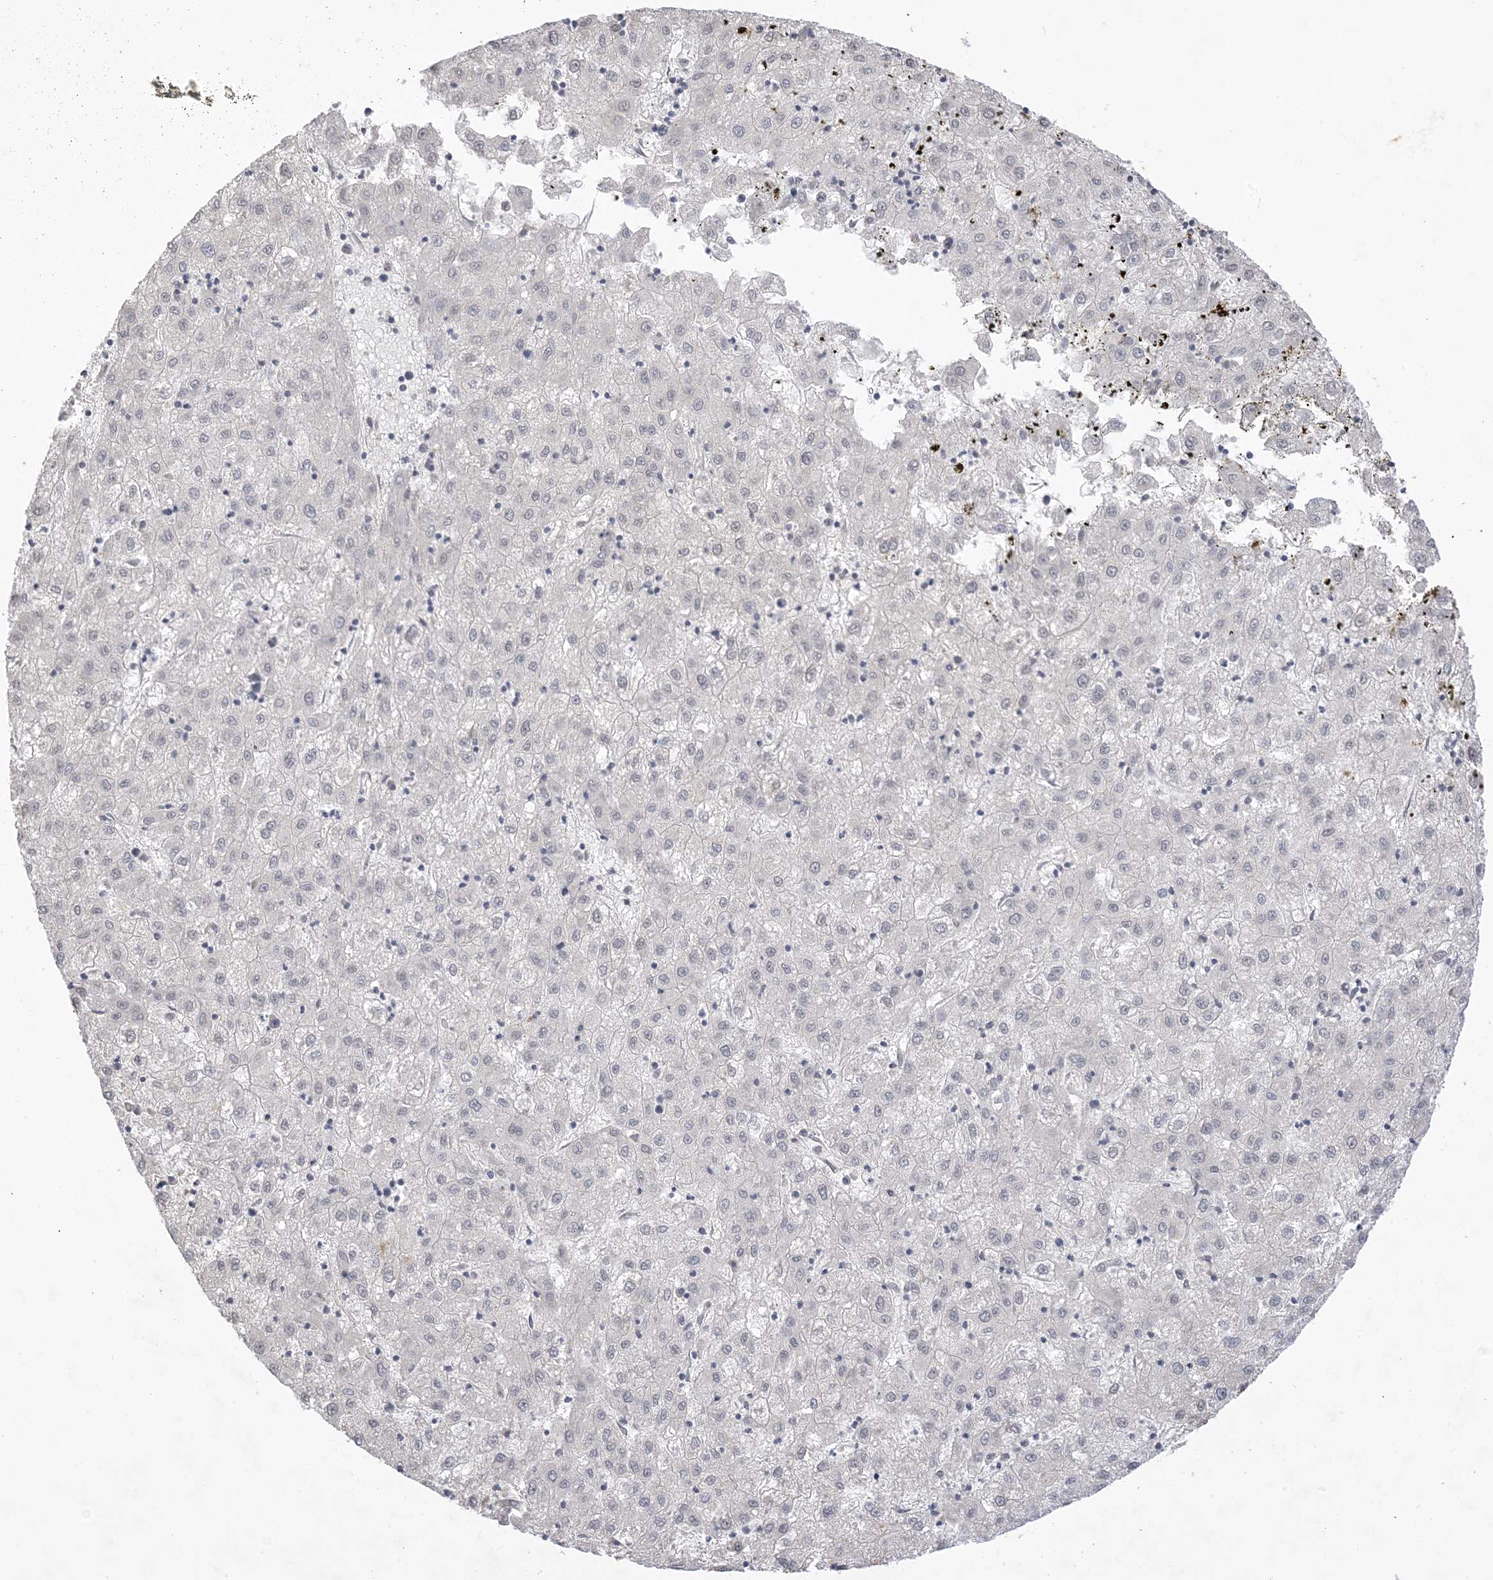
{"staining": {"intensity": "negative", "quantity": "none", "location": "none"}, "tissue": "liver cancer", "cell_type": "Tumor cells", "image_type": "cancer", "snomed": [{"axis": "morphology", "description": "Carcinoma, Hepatocellular, NOS"}, {"axis": "topography", "description": "Liver"}], "caption": "The histopathology image shows no significant staining in tumor cells of liver cancer.", "gene": "RANBP9", "patient": {"sex": "male", "age": 72}}